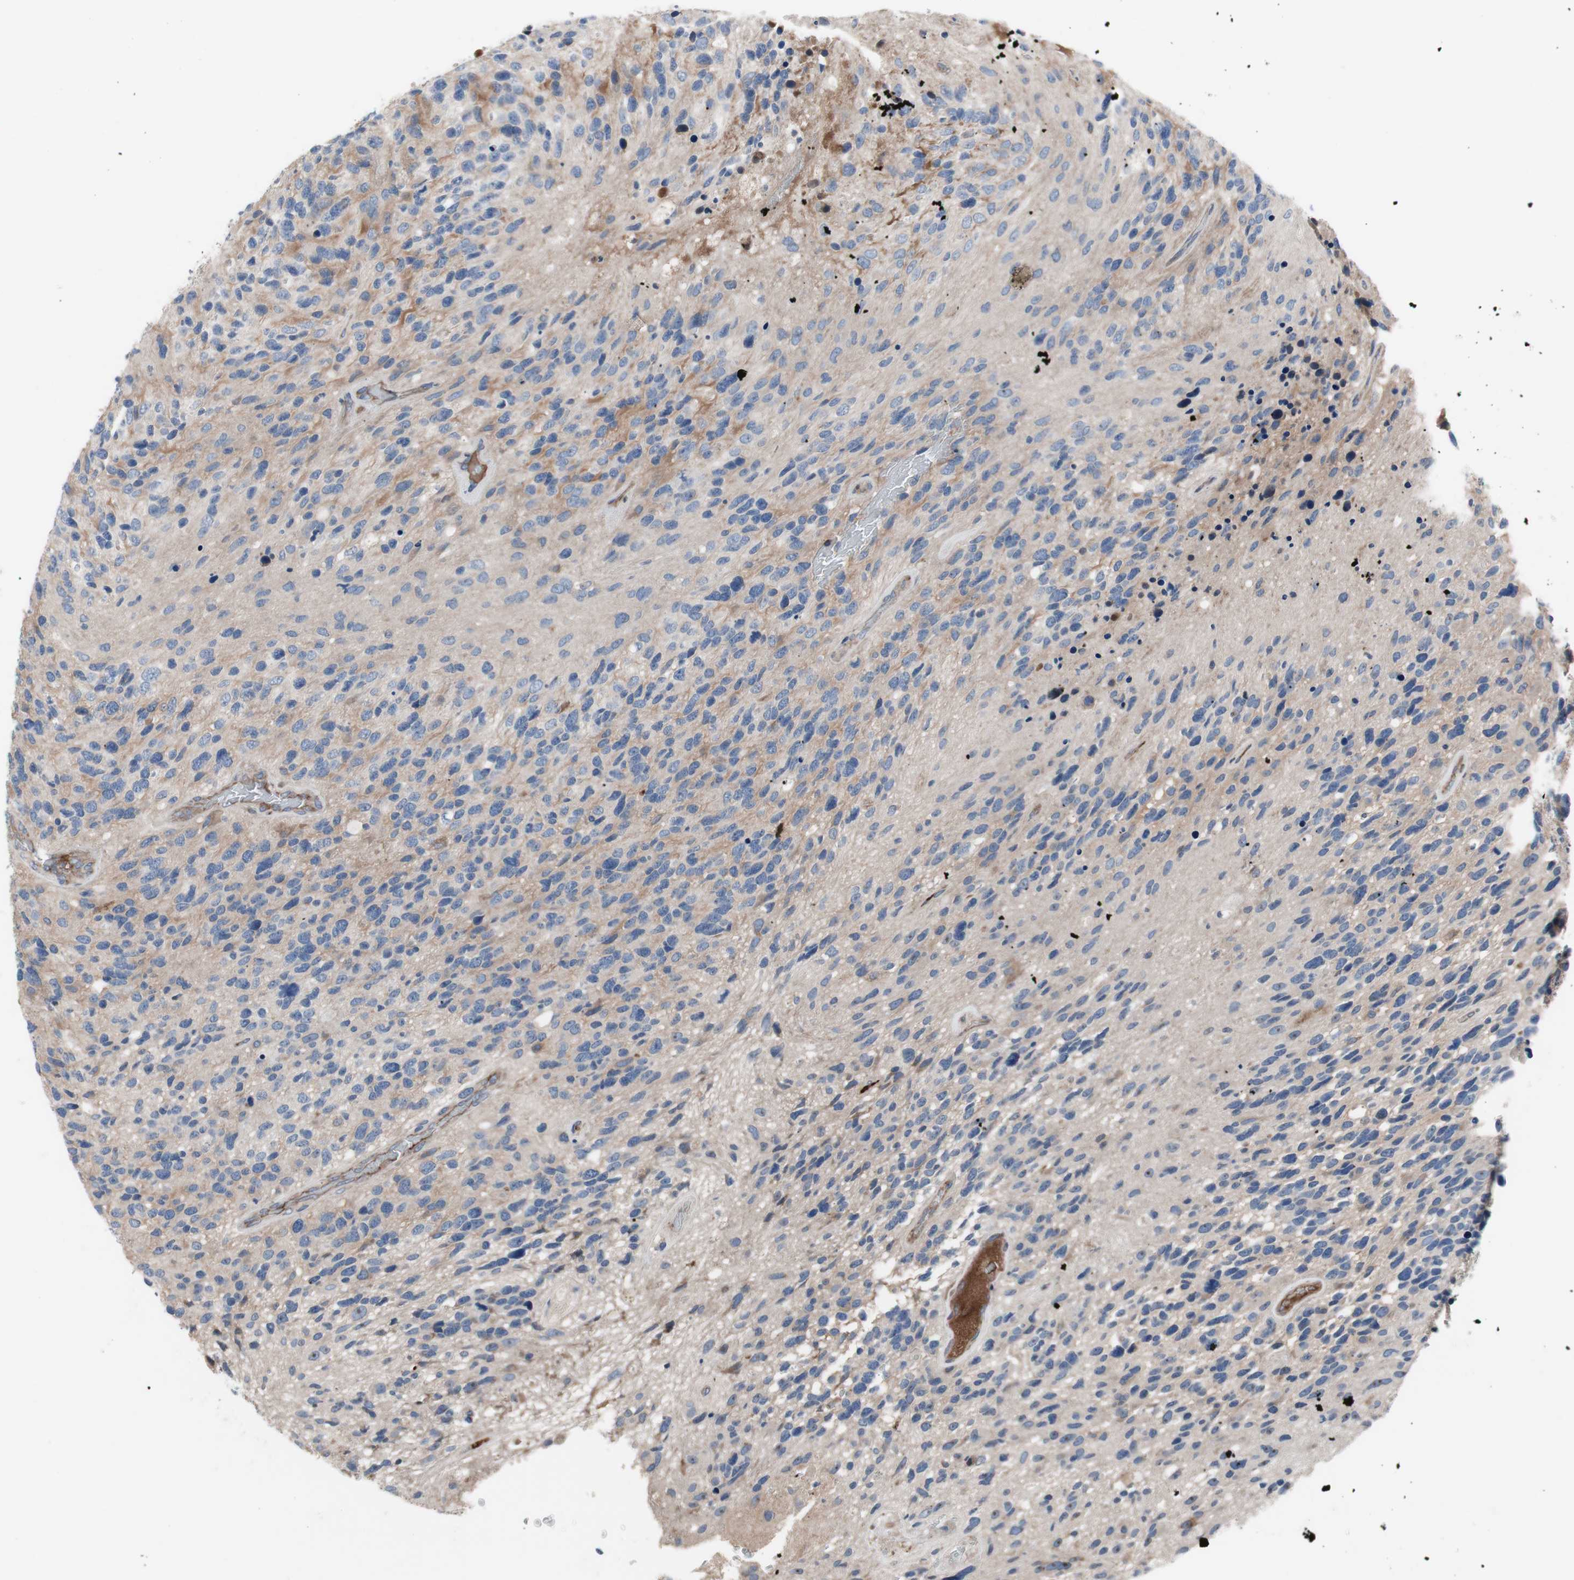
{"staining": {"intensity": "negative", "quantity": "none", "location": "none"}, "tissue": "glioma", "cell_type": "Tumor cells", "image_type": "cancer", "snomed": [{"axis": "morphology", "description": "Glioma, malignant, High grade"}, {"axis": "topography", "description": "Brain"}], "caption": "Immunohistochemical staining of malignant high-grade glioma shows no significant positivity in tumor cells. (DAB immunohistochemistry (IHC) with hematoxylin counter stain).", "gene": "KANSL1", "patient": {"sex": "female", "age": 58}}